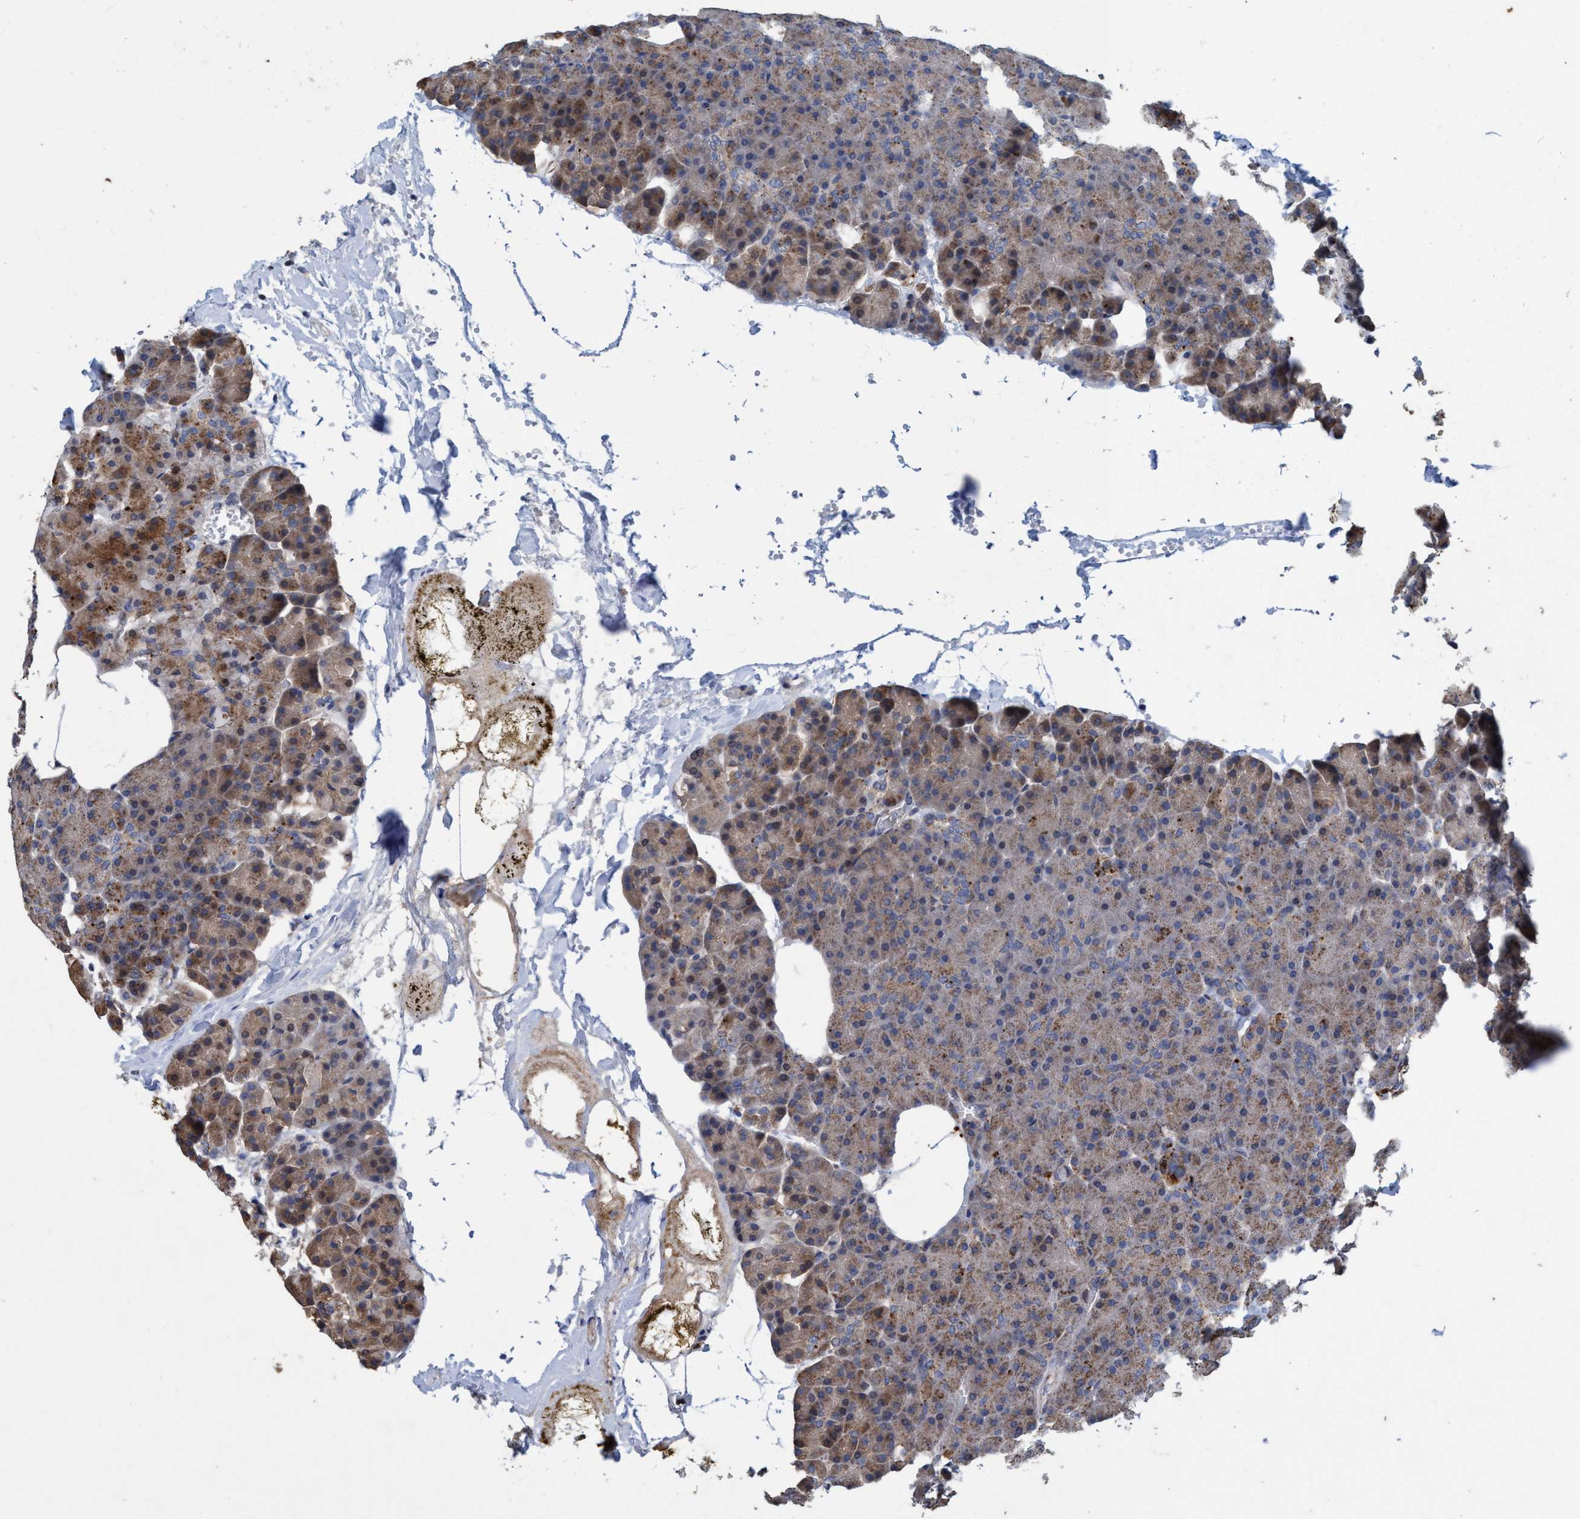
{"staining": {"intensity": "moderate", "quantity": "<25%", "location": "cytoplasmic/membranous"}, "tissue": "pancreas", "cell_type": "Exocrine glandular cells", "image_type": "normal", "snomed": [{"axis": "morphology", "description": "Normal tissue, NOS"}, {"axis": "topography", "description": "Pancreas"}], "caption": "Exocrine glandular cells reveal low levels of moderate cytoplasmic/membranous expression in approximately <25% of cells in normal human pancreas.", "gene": "BBS9", "patient": {"sex": "female", "age": 35}}